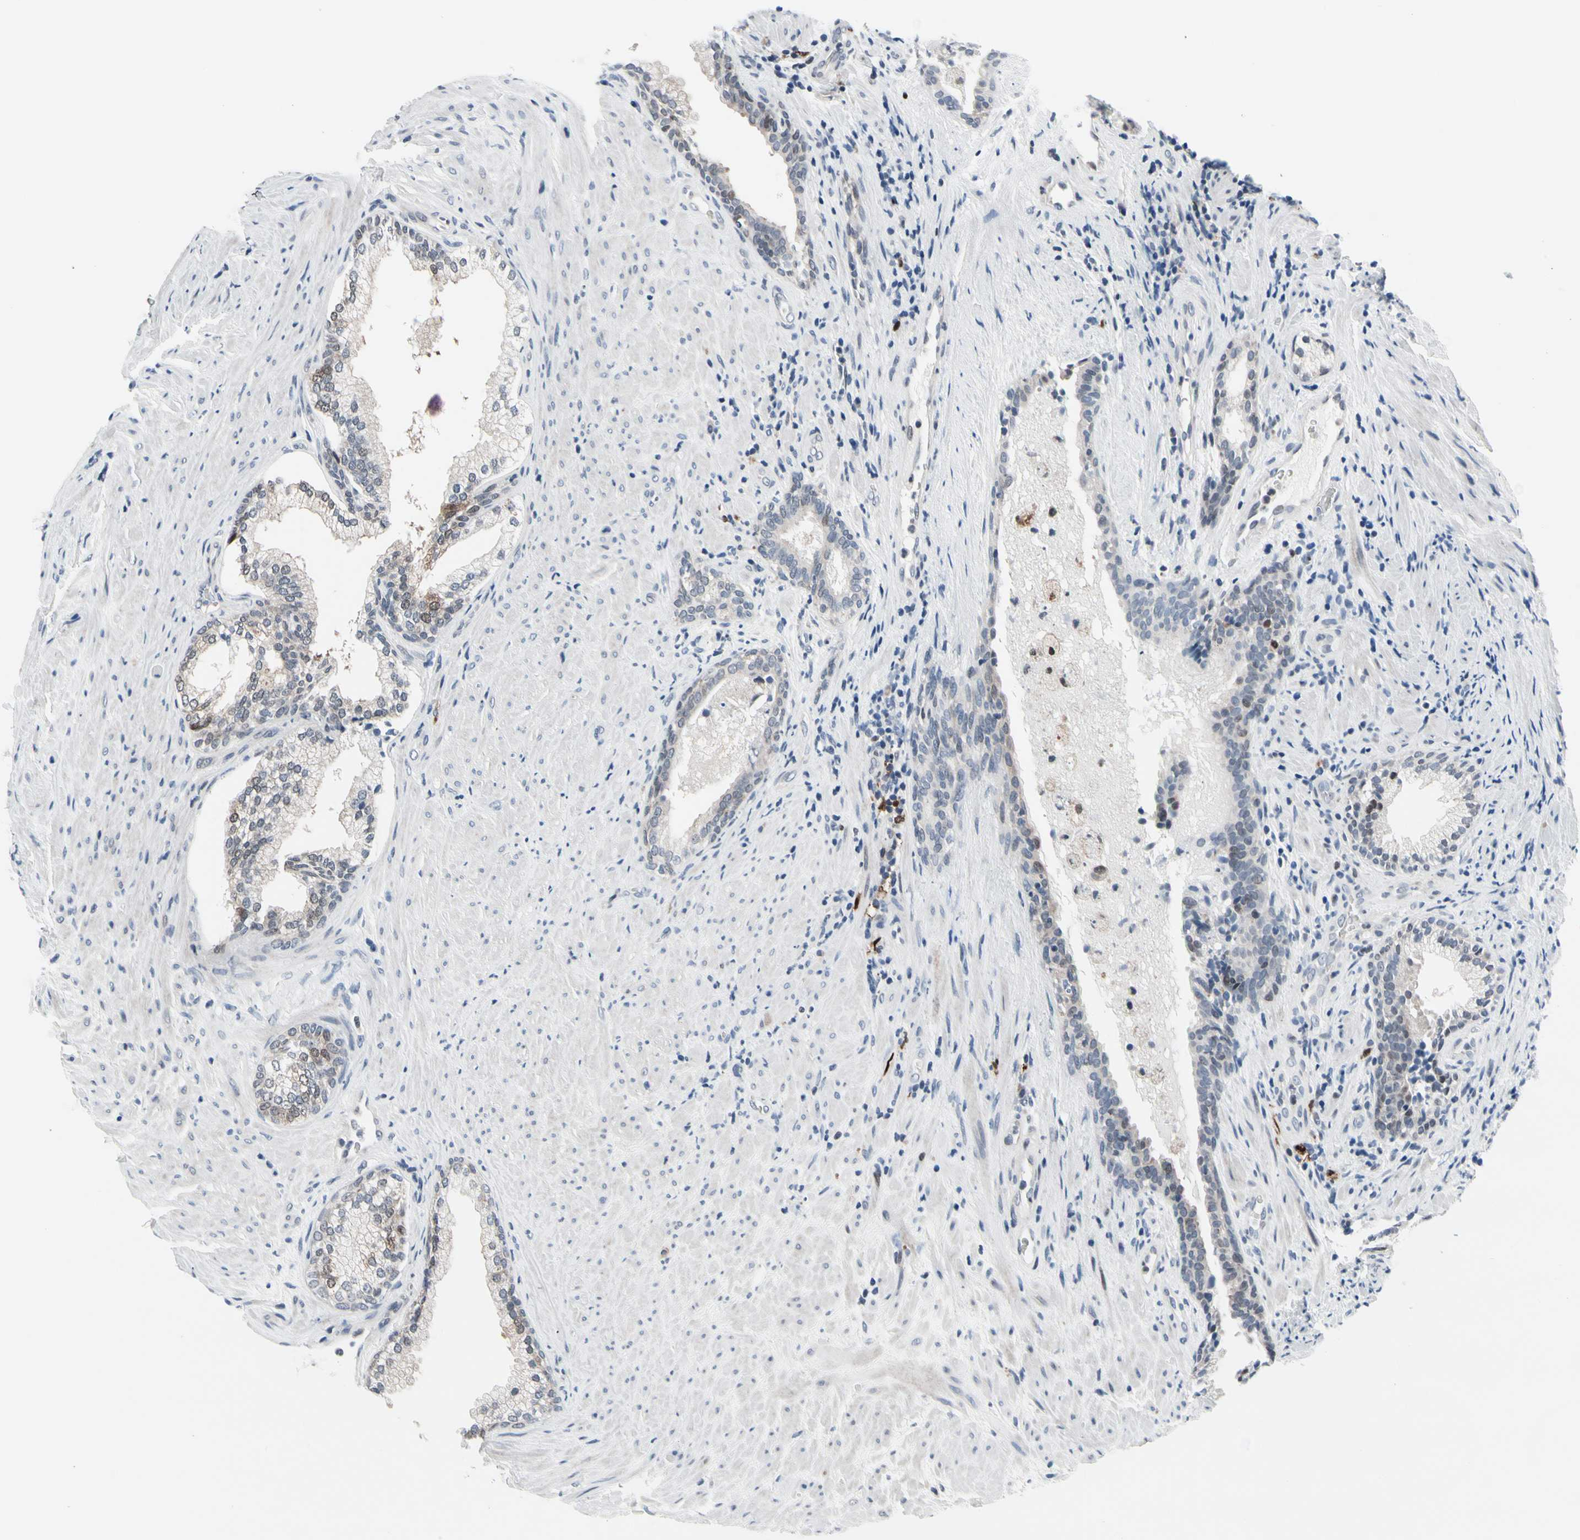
{"staining": {"intensity": "weak", "quantity": "<25%", "location": "cytoplasmic/membranous,nuclear"}, "tissue": "prostate", "cell_type": "Glandular cells", "image_type": "normal", "snomed": [{"axis": "morphology", "description": "Normal tissue, NOS"}, {"axis": "topography", "description": "Prostate"}], "caption": "IHC photomicrograph of unremarkable prostate: prostate stained with DAB (3,3'-diaminobenzidine) exhibits no significant protein positivity in glandular cells.", "gene": "TXN", "patient": {"sex": "male", "age": 76}}